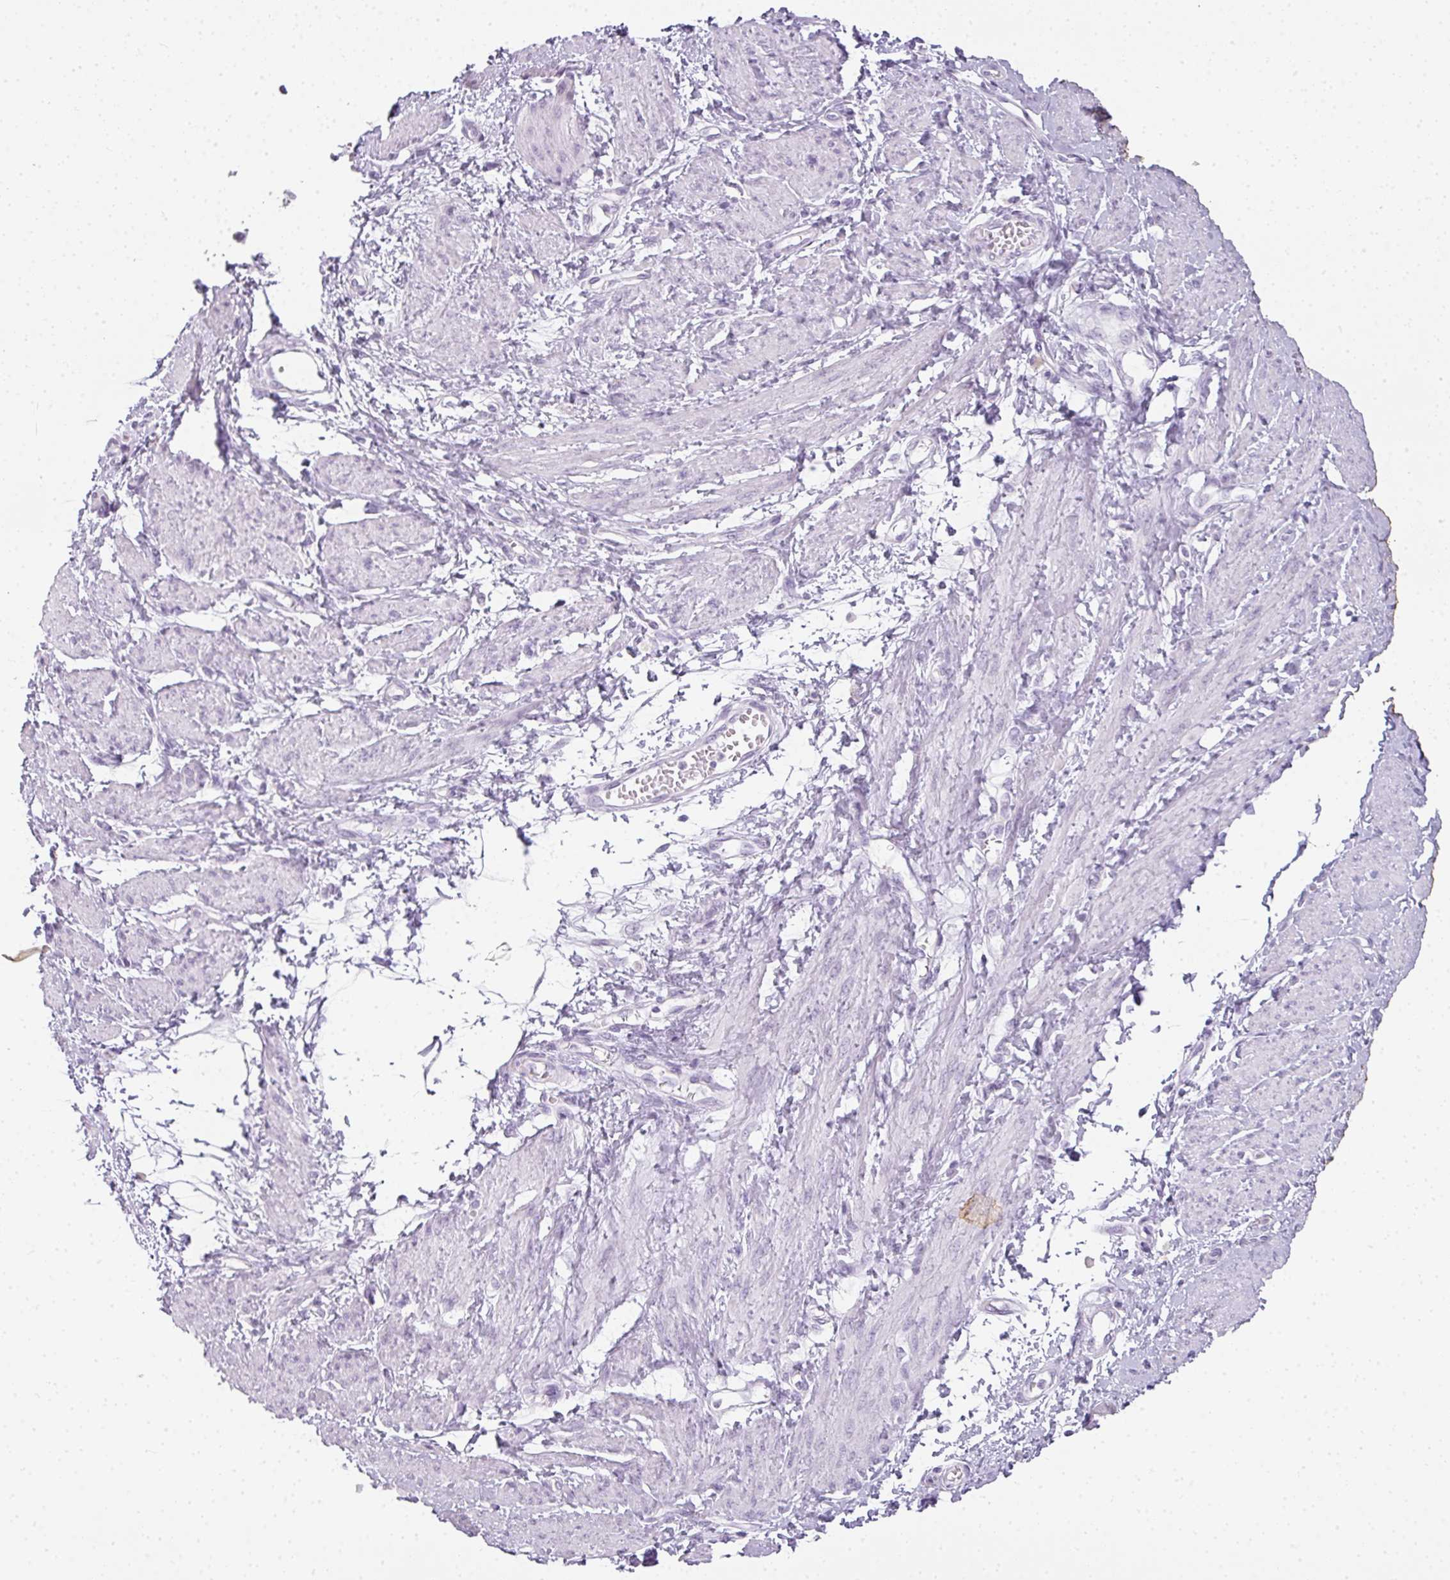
{"staining": {"intensity": "negative", "quantity": "none", "location": "none"}, "tissue": "smooth muscle", "cell_type": "Smooth muscle cells", "image_type": "normal", "snomed": [{"axis": "morphology", "description": "Normal tissue, NOS"}, {"axis": "topography", "description": "Smooth muscle"}, {"axis": "topography", "description": "Uterus"}], "caption": "Protein analysis of normal smooth muscle exhibits no significant staining in smooth muscle cells. (DAB IHC visualized using brightfield microscopy, high magnification).", "gene": "RBMY1A1", "patient": {"sex": "female", "age": 39}}